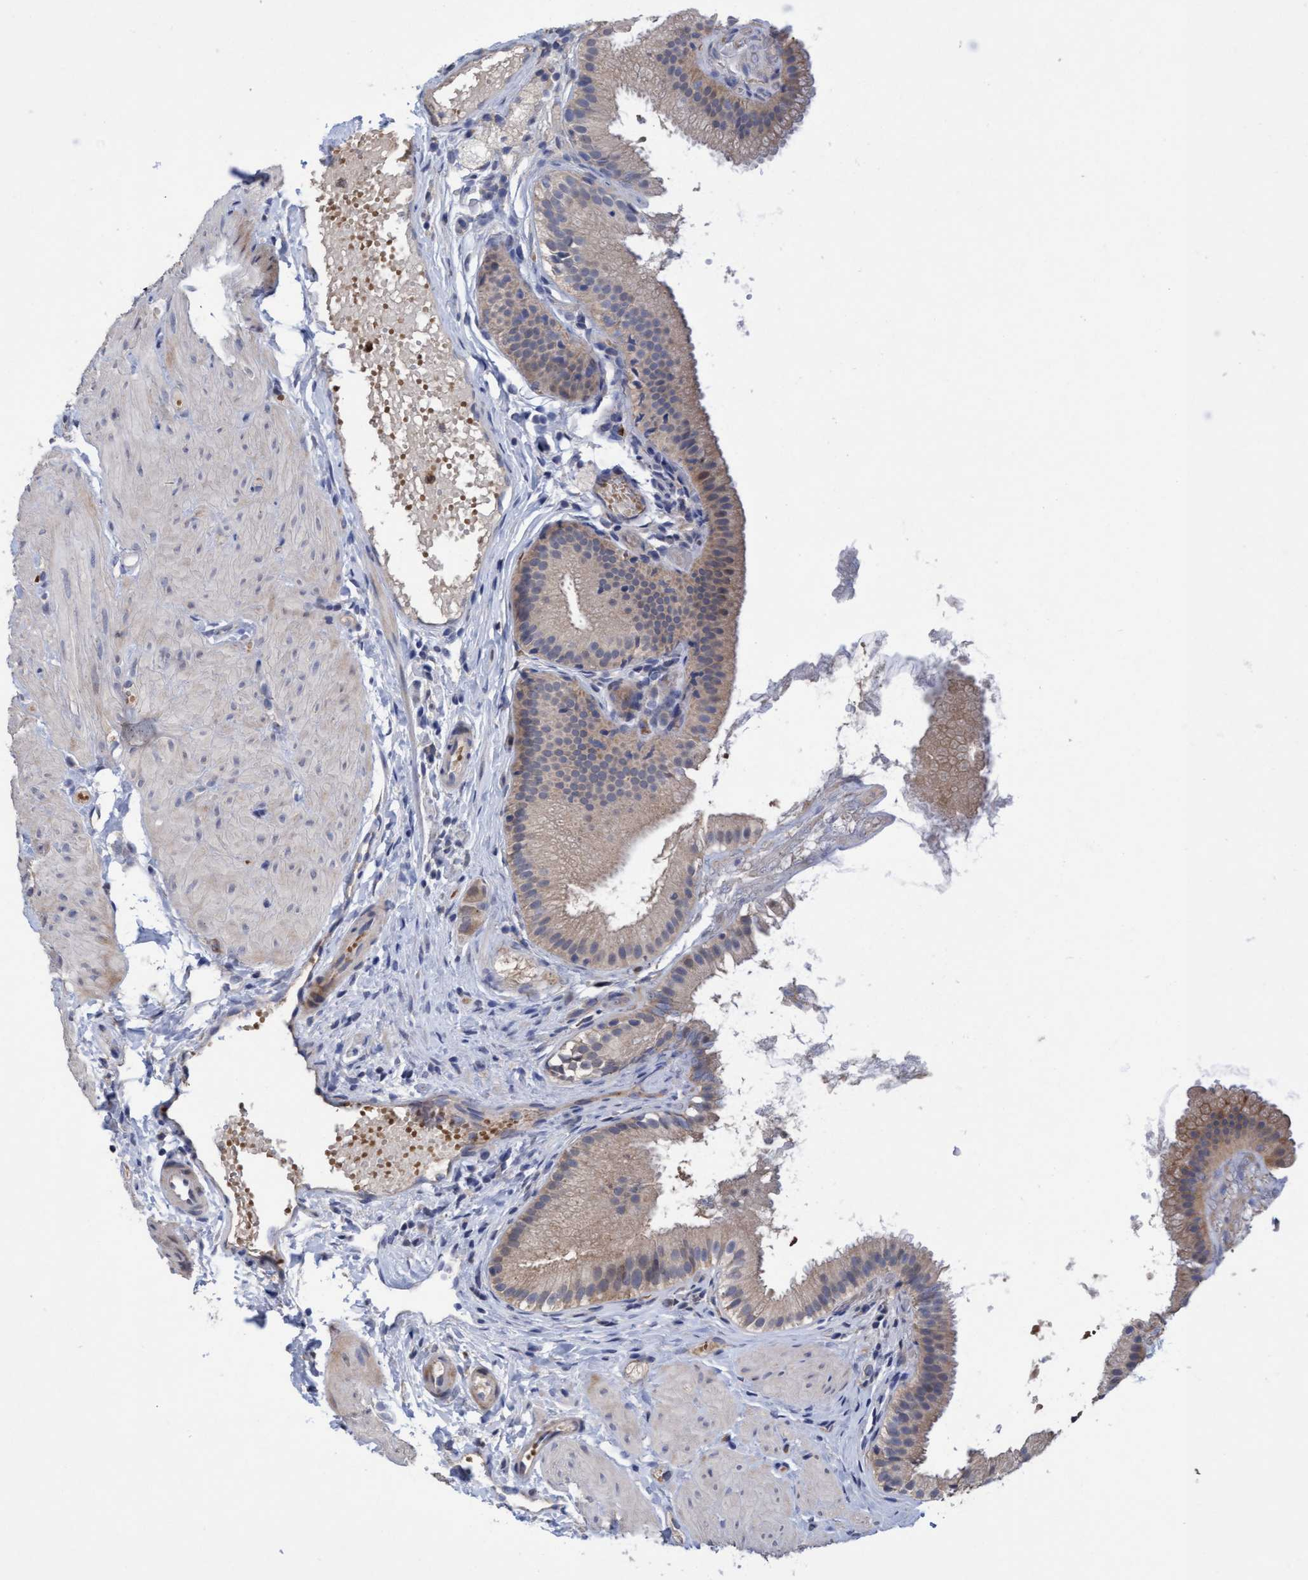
{"staining": {"intensity": "moderate", "quantity": ">75%", "location": "cytoplasmic/membranous"}, "tissue": "gallbladder", "cell_type": "Glandular cells", "image_type": "normal", "snomed": [{"axis": "morphology", "description": "Normal tissue, NOS"}, {"axis": "topography", "description": "Gallbladder"}], "caption": "Gallbladder stained with a brown dye exhibits moderate cytoplasmic/membranous positive staining in approximately >75% of glandular cells.", "gene": "SEMA4D", "patient": {"sex": "female", "age": 26}}